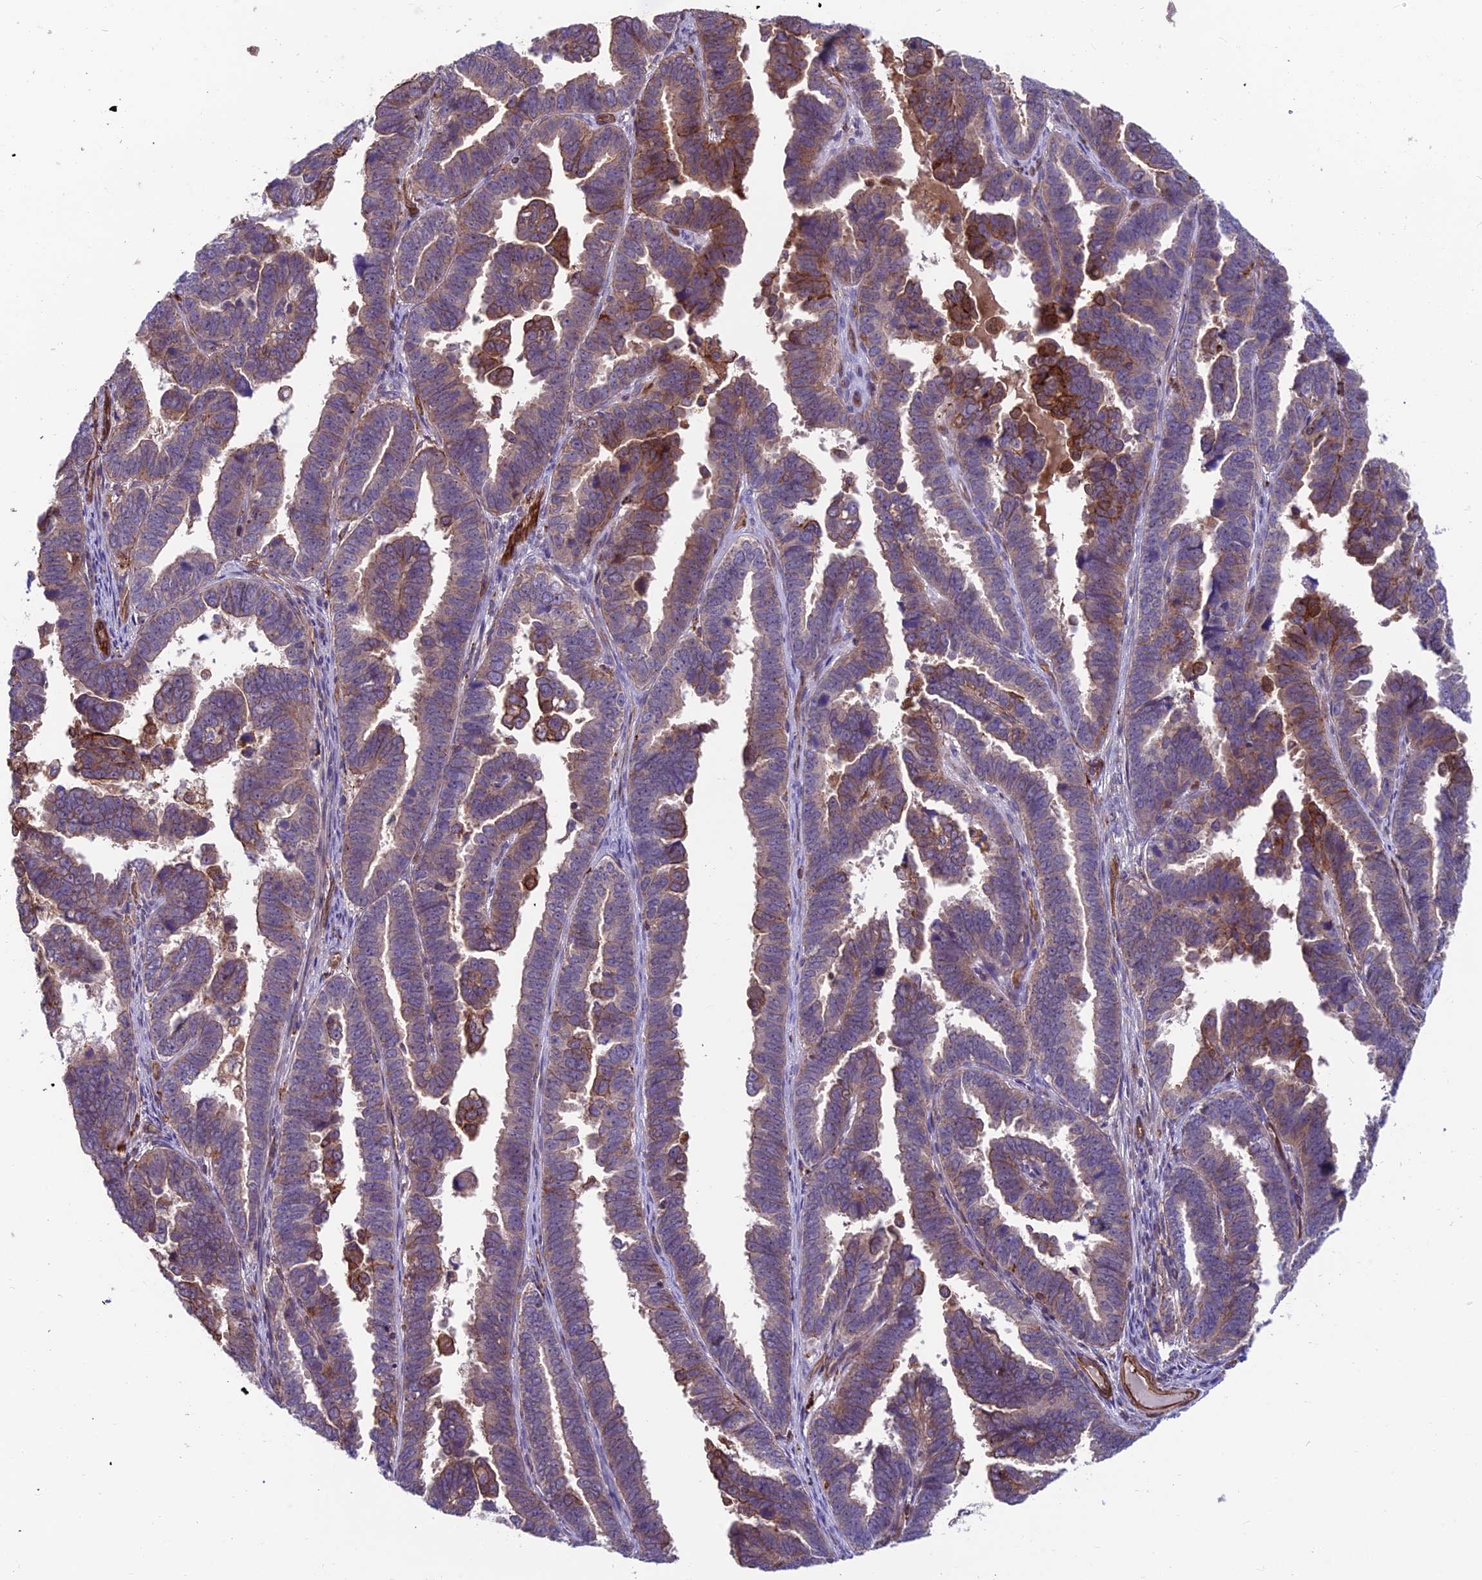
{"staining": {"intensity": "moderate", "quantity": "25%-75%", "location": "cytoplasmic/membranous"}, "tissue": "endometrial cancer", "cell_type": "Tumor cells", "image_type": "cancer", "snomed": [{"axis": "morphology", "description": "Adenocarcinoma, NOS"}, {"axis": "topography", "description": "Endometrium"}], "caption": "Immunohistochemistry histopathology image of human adenocarcinoma (endometrial) stained for a protein (brown), which demonstrates medium levels of moderate cytoplasmic/membranous expression in approximately 25%-75% of tumor cells.", "gene": "RTN4RL1", "patient": {"sex": "female", "age": 75}}